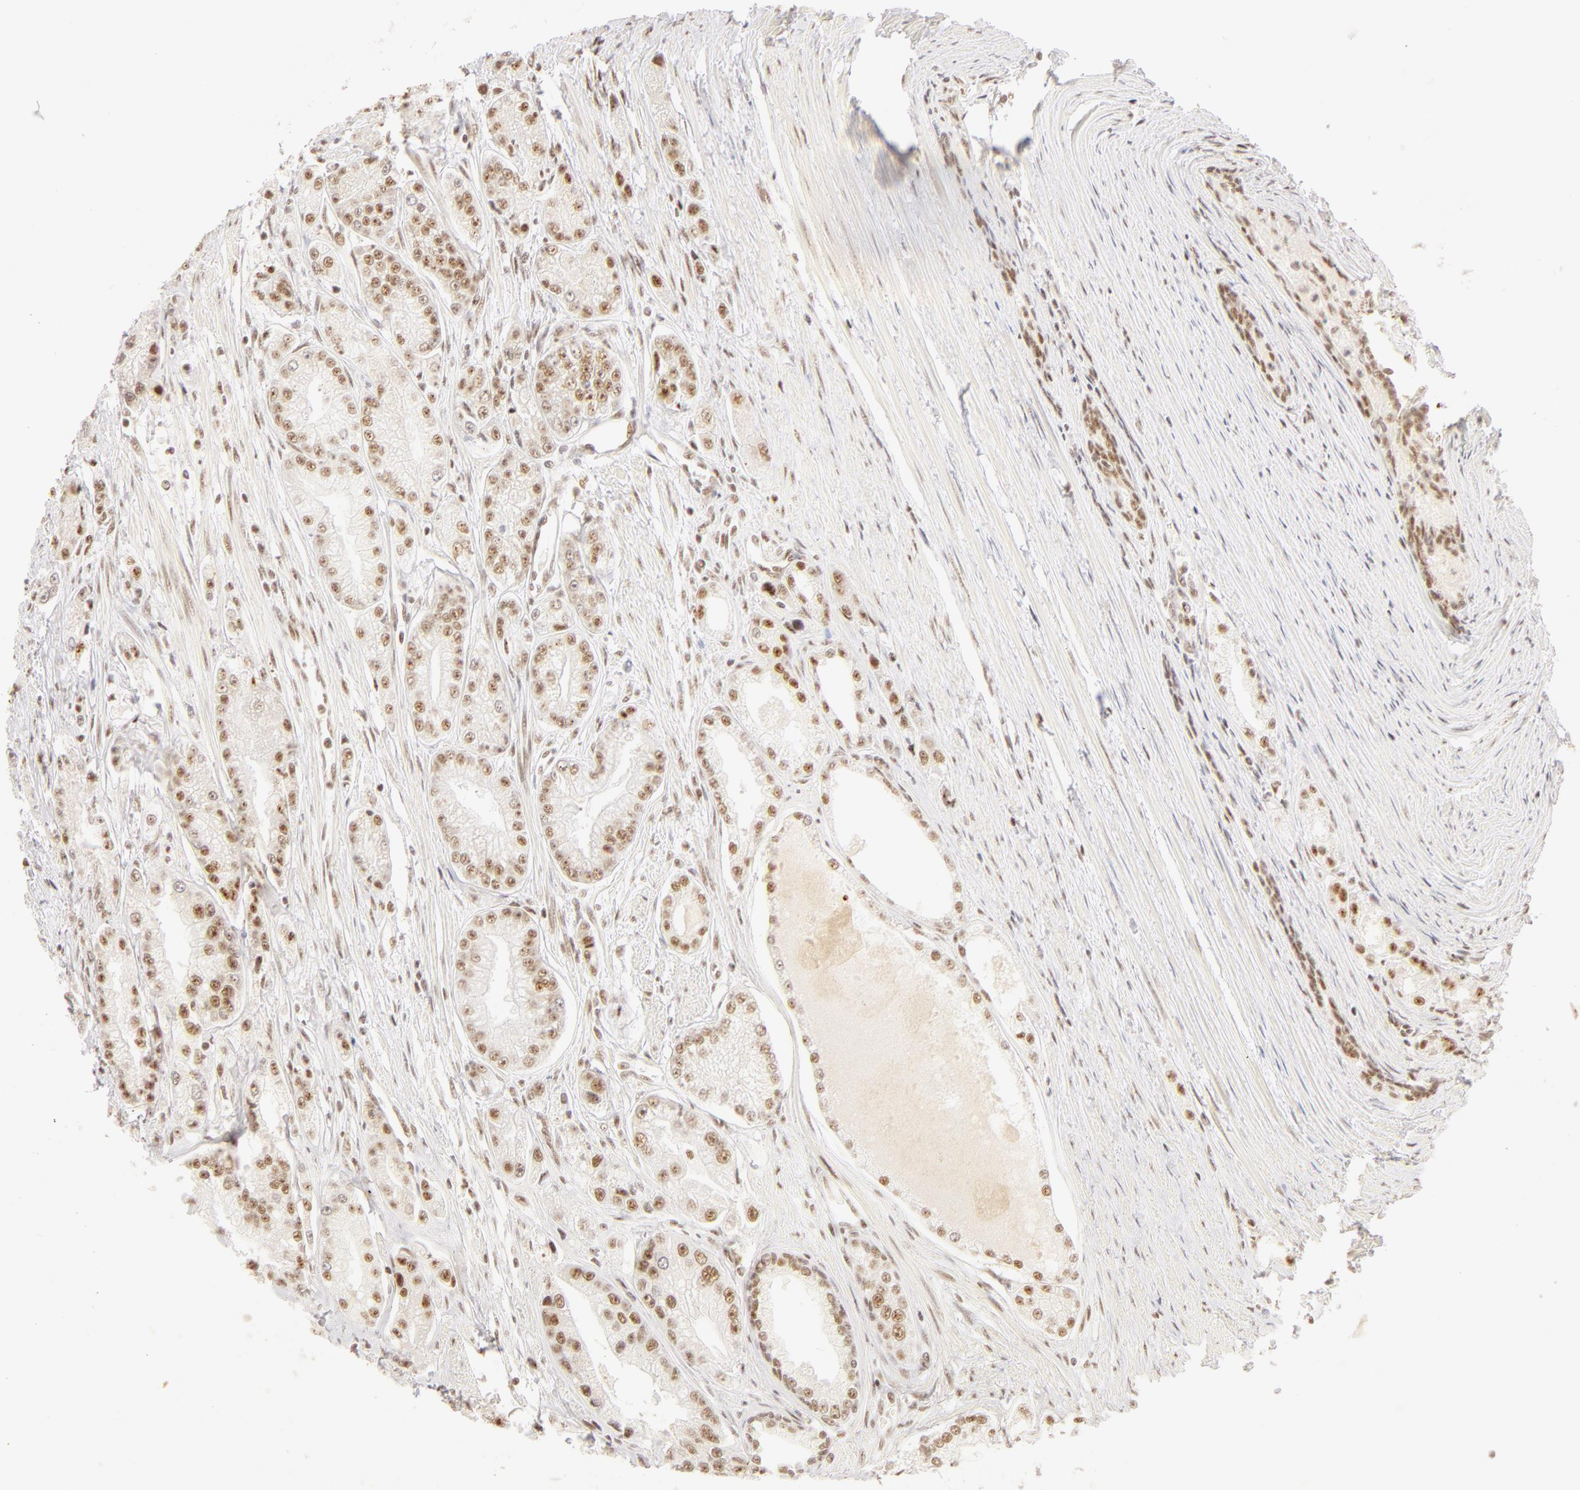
{"staining": {"intensity": "weak", "quantity": ">75%", "location": "nuclear"}, "tissue": "prostate cancer", "cell_type": "Tumor cells", "image_type": "cancer", "snomed": [{"axis": "morphology", "description": "Adenocarcinoma, Medium grade"}, {"axis": "topography", "description": "Prostate"}], "caption": "This image exhibits prostate cancer stained with immunohistochemistry to label a protein in brown. The nuclear of tumor cells show weak positivity for the protein. Nuclei are counter-stained blue.", "gene": "RBM39", "patient": {"sex": "male", "age": 72}}